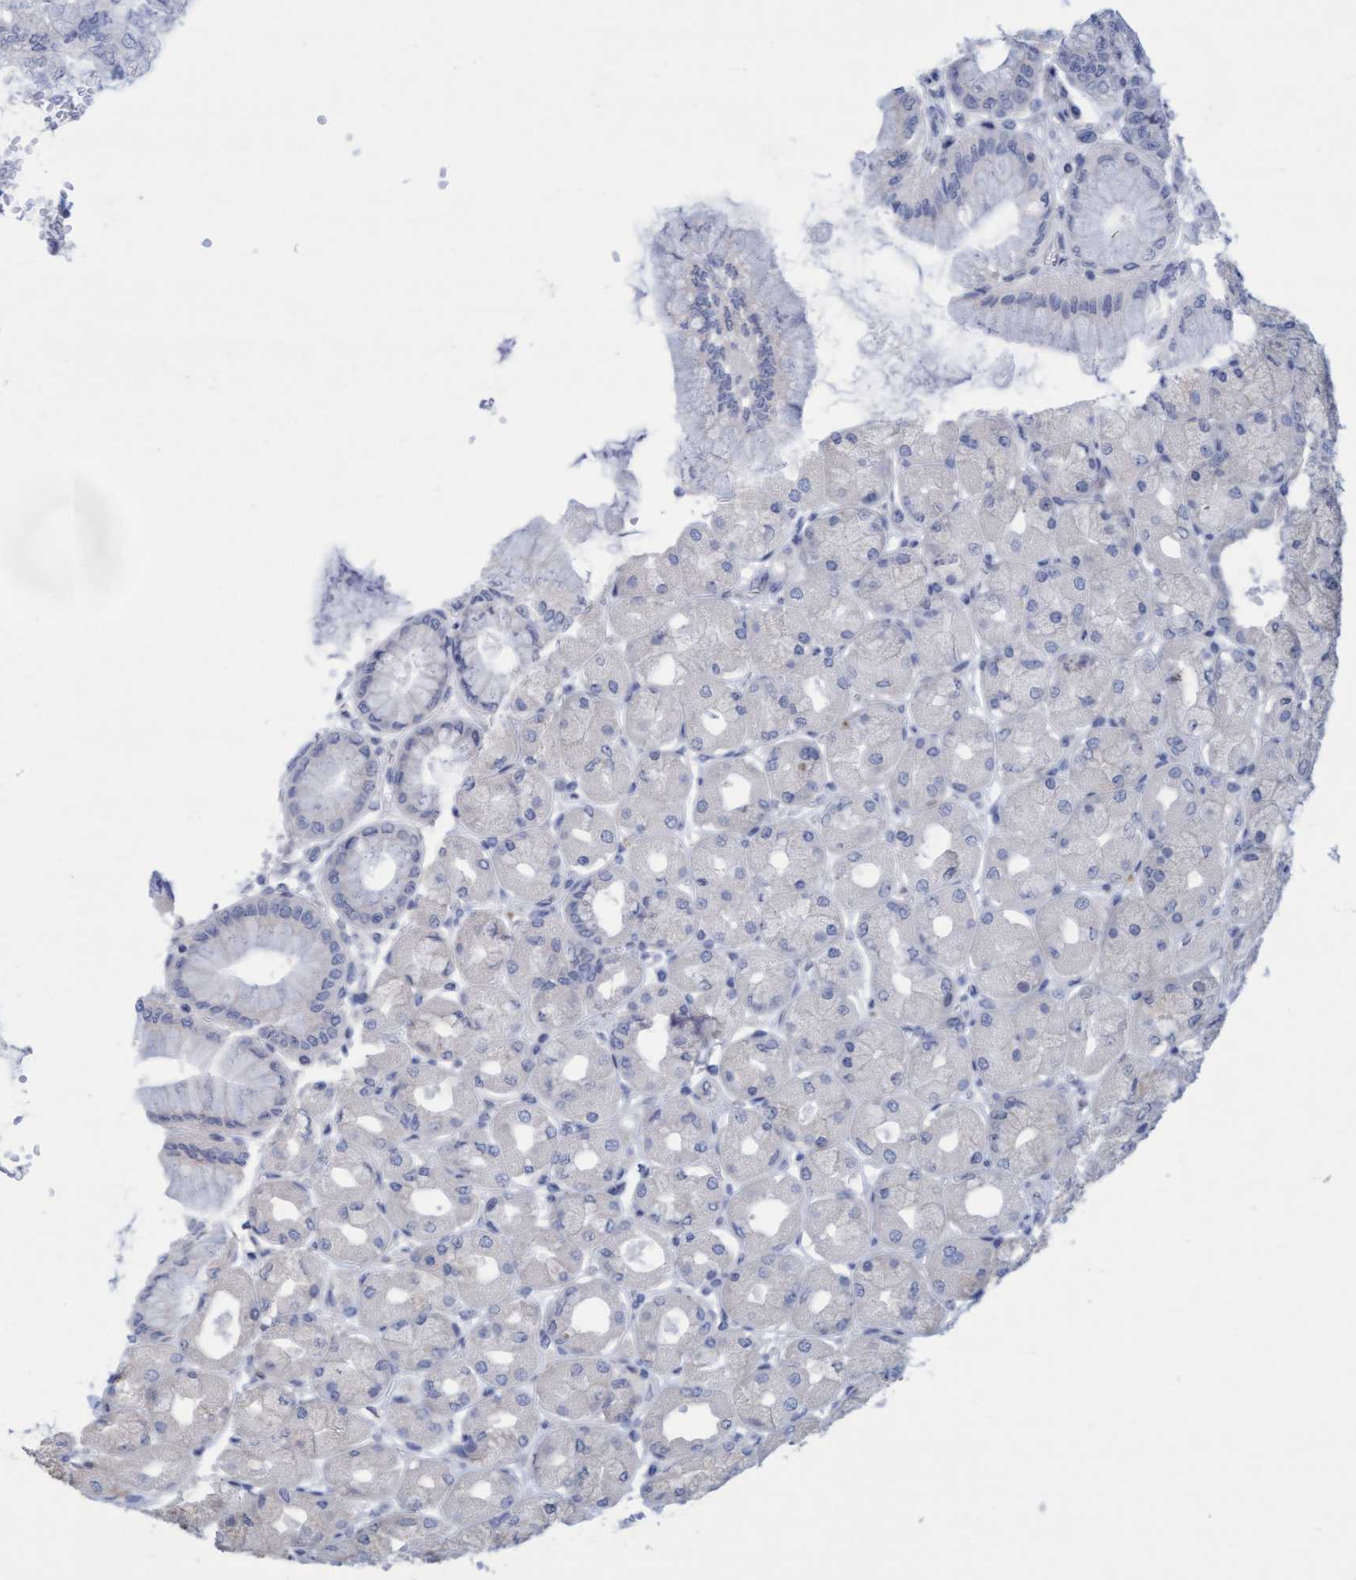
{"staining": {"intensity": "negative", "quantity": "none", "location": "none"}, "tissue": "stomach", "cell_type": "Glandular cells", "image_type": "normal", "snomed": [{"axis": "morphology", "description": "Normal tissue, NOS"}, {"axis": "topography", "description": "Stomach, upper"}], "caption": "Unremarkable stomach was stained to show a protein in brown. There is no significant expression in glandular cells.", "gene": "SLC28A3", "patient": {"sex": "female", "age": 56}}